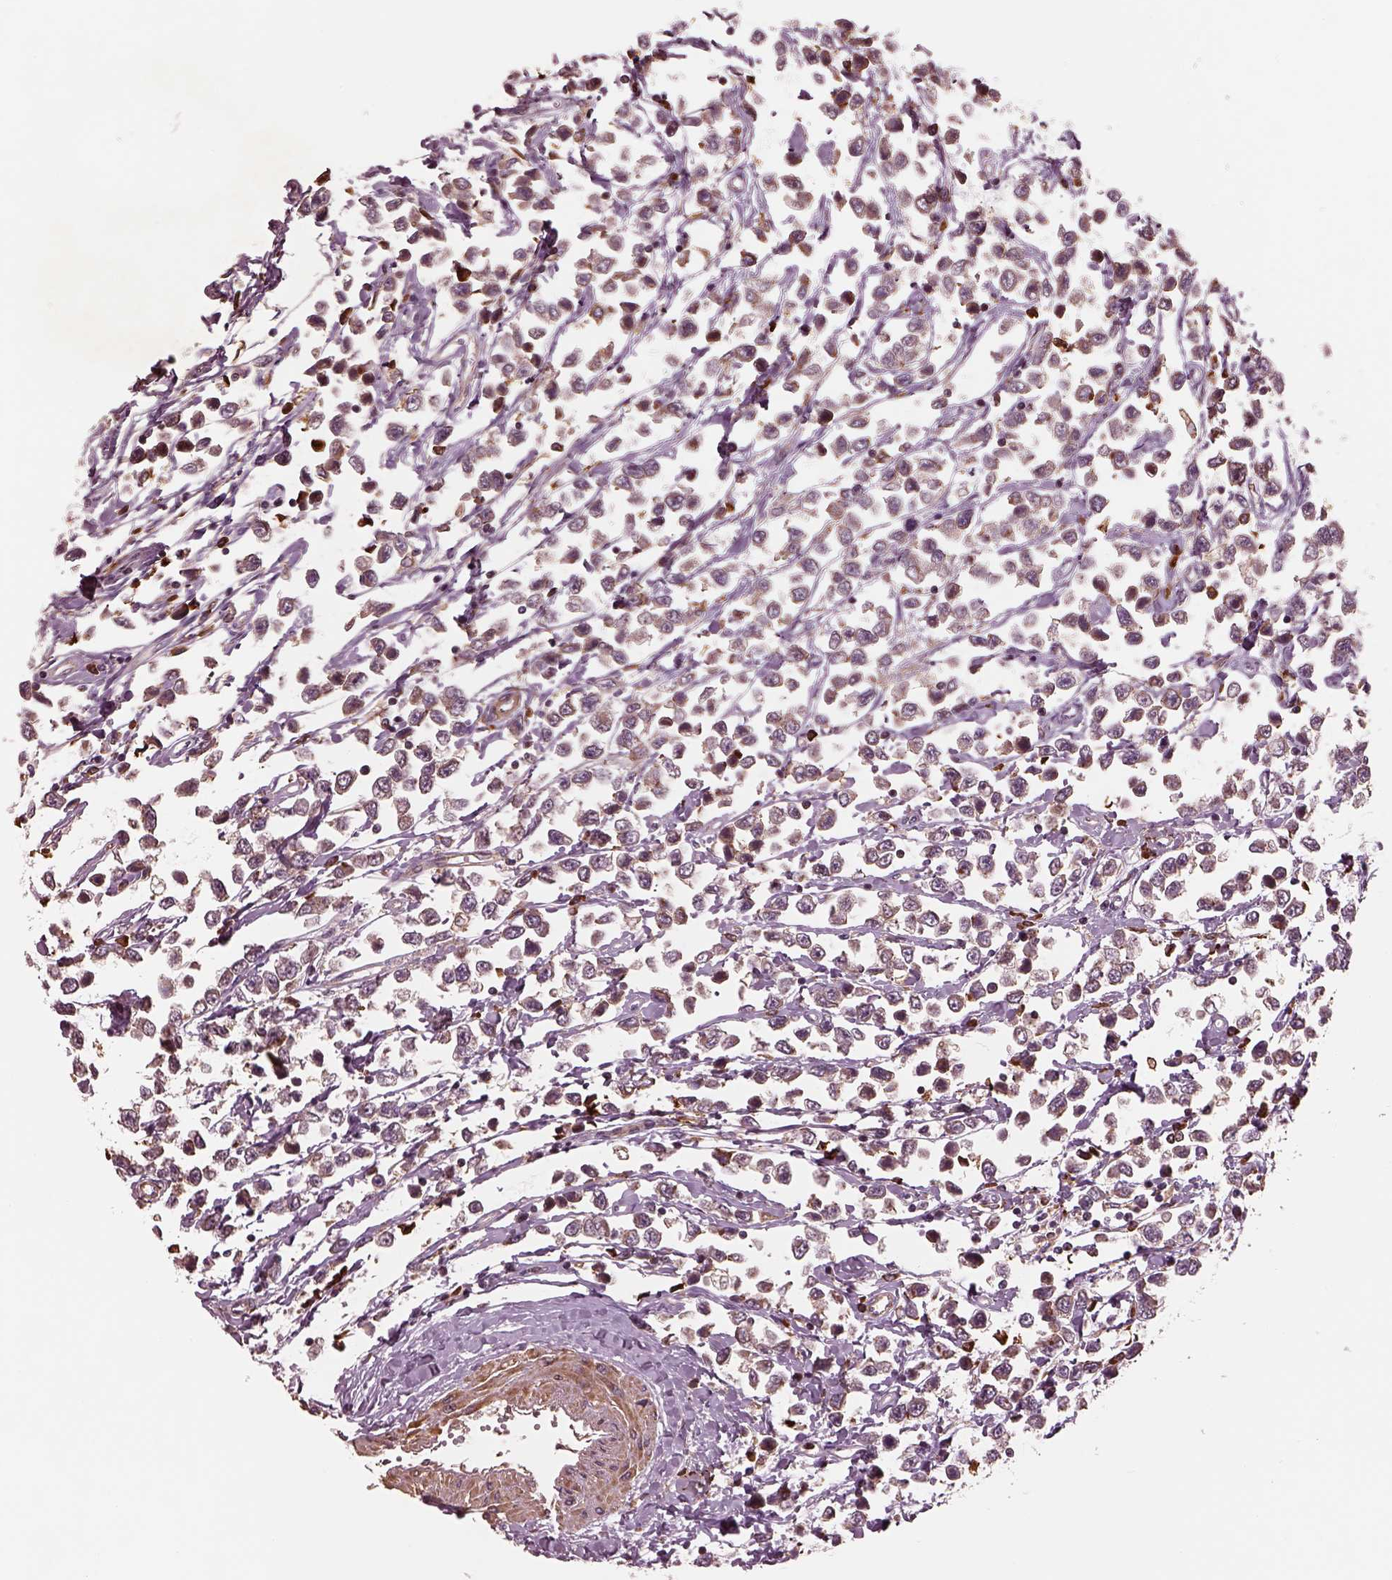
{"staining": {"intensity": "weak", "quantity": "<25%", "location": "cytoplasmic/membranous"}, "tissue": "testis cancer", "cell_type": "Tumor cells", "image_type": "cancer", "snomed": [{"axis": "morphology", "description": "Seminoma, NOS"}, {"axis": "topography", "description": "Testis"}], "caption": "There is no significant expression in tumor cells of testis cancer.", "gene": "ASCC2", "patient": {"sex": "male", "age": 34}}